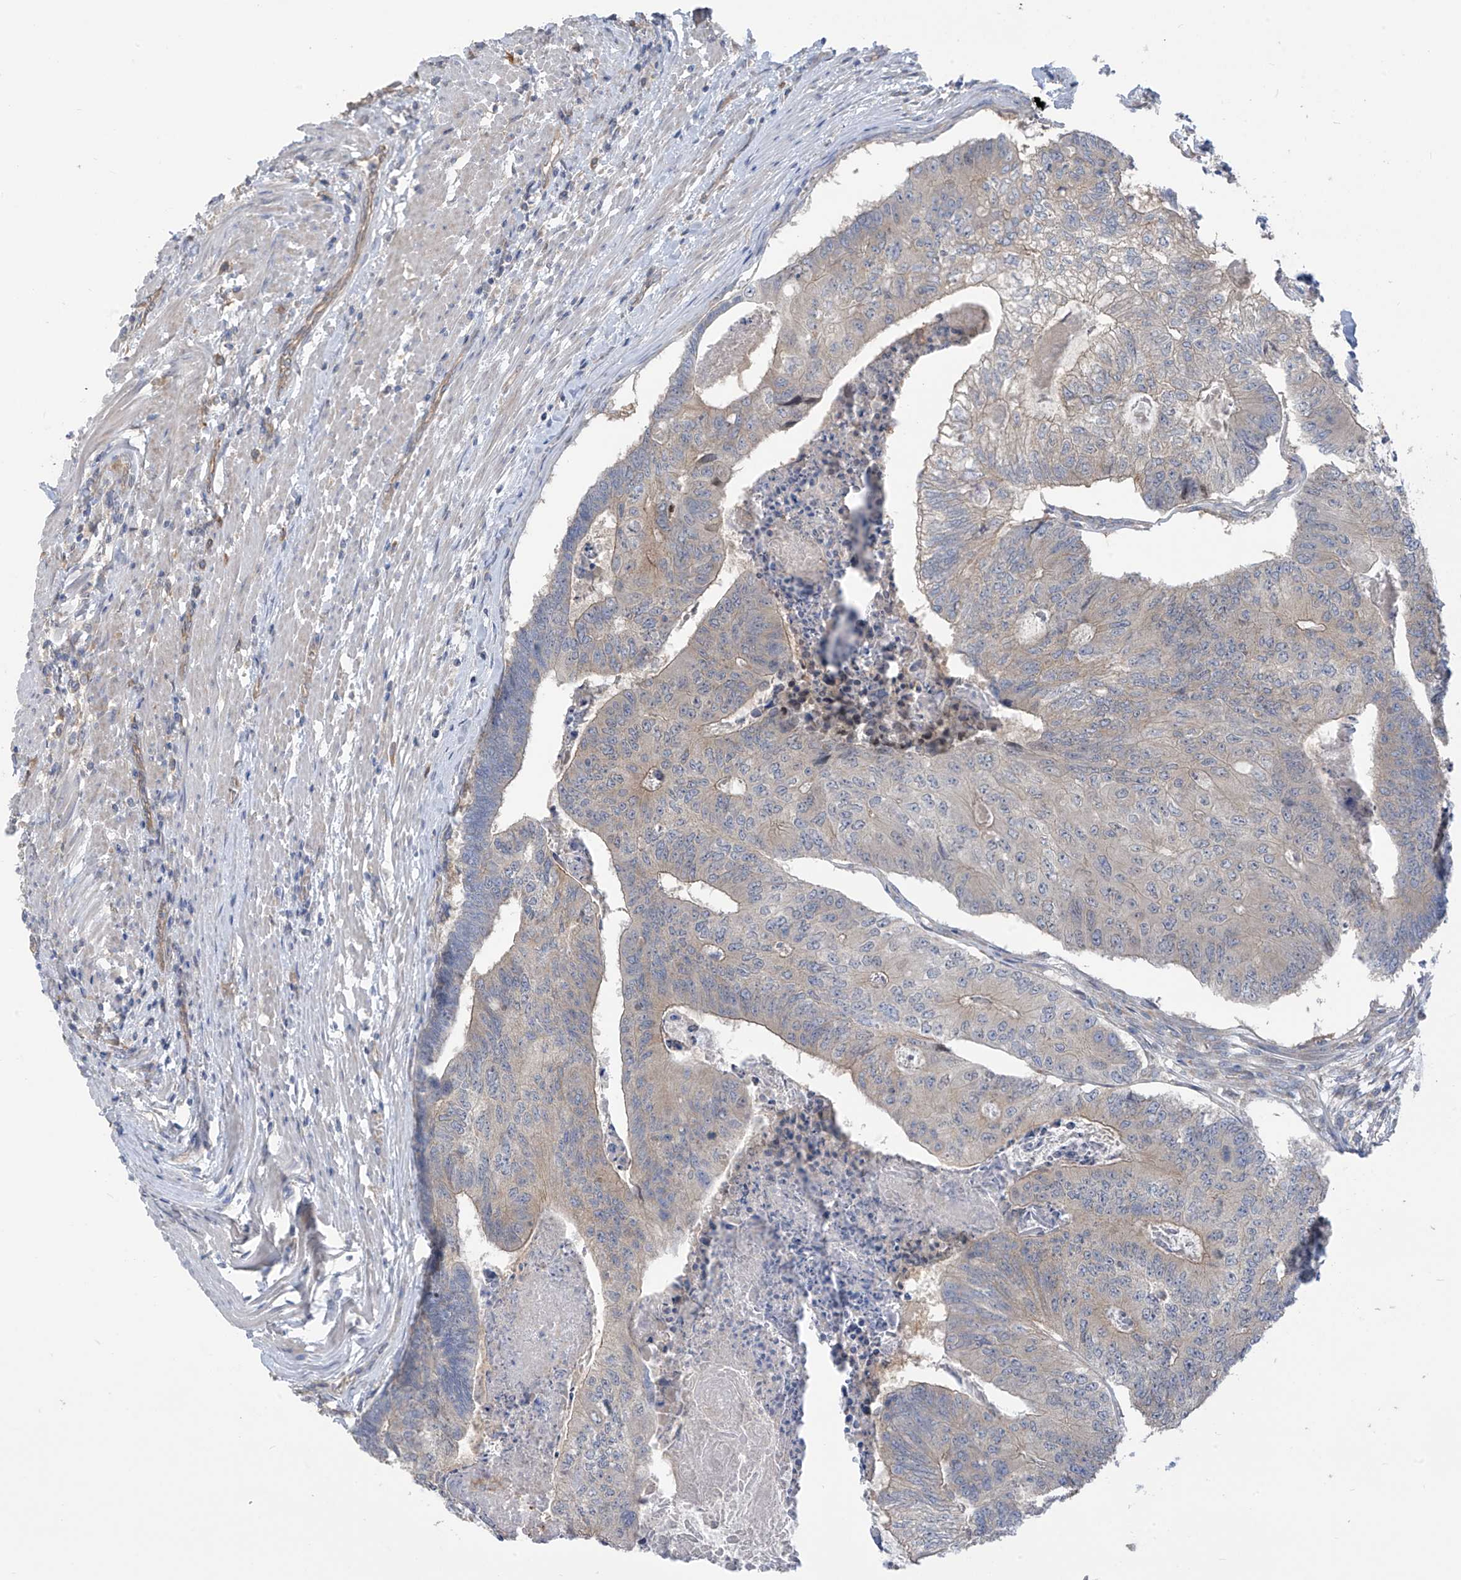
{"staining": {"intensity": "weak", "quantity": "25%-75%", "location": "cytoplasmic/membranous"}, "tissue": "colorectal cancer", "cell_type": "Tumor cells", "image_type": "cancer", "snomed": [{"axis": "morphology", "description": "Adenocarcinoma, NOS"}, {"axis": "topography", "description": "Colon"}], "caption": "Immunohistochemistry (IHC) staining of colorectal adenocarcinoma, which demonstrates low levels of weak cytoplasmic/membranous expression in approximately 25%-75% of tumor cells indicating weak cytoplasmic/membranous protein positivity. The staining was performed using DAB (3,3'-diaminobenzidine) (brown) for protein detection and nuclei were counterstained in hematoxylin (blue).", "gene": "PHACTR4", "patient": {"sex": "female", "age": 67}}